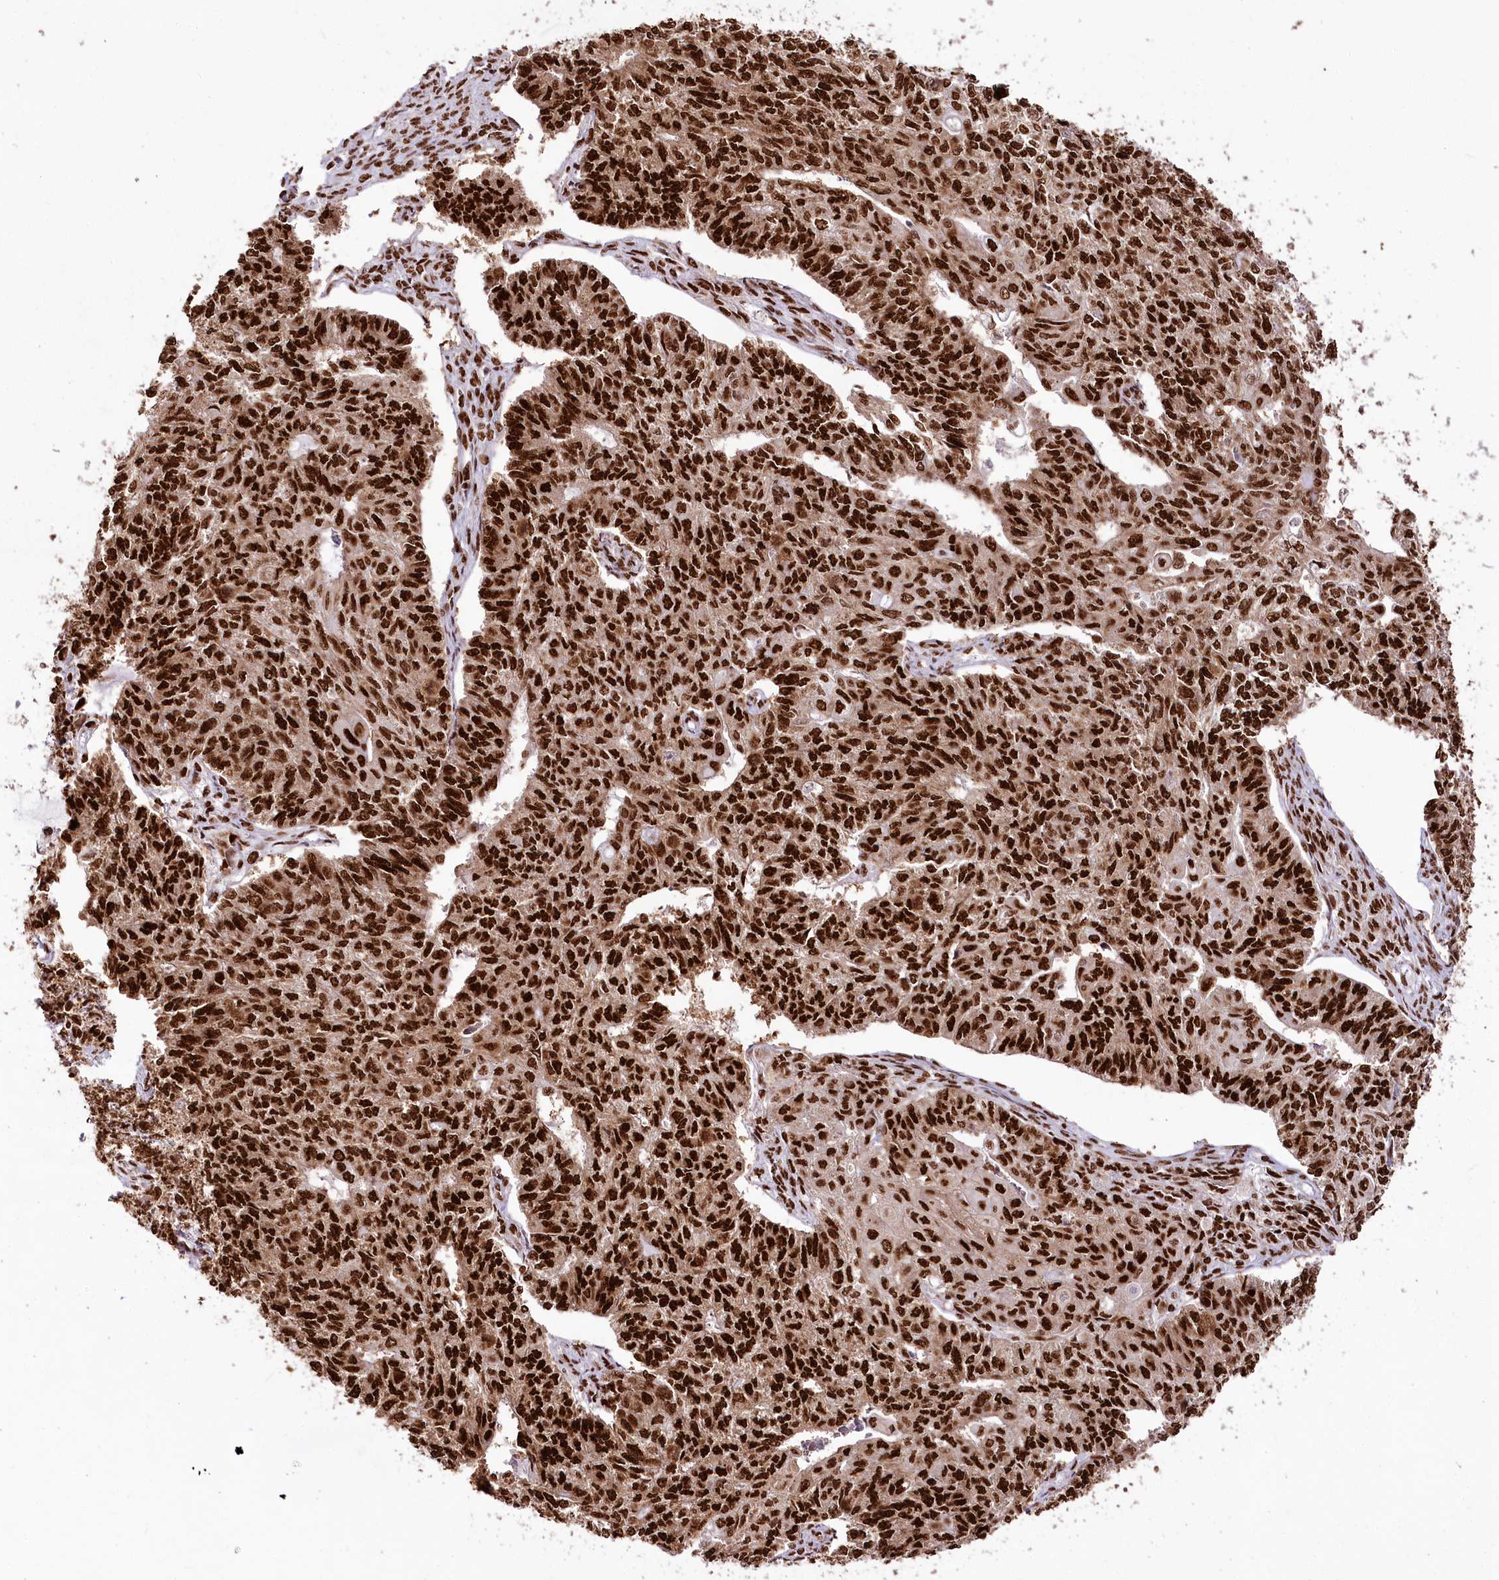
{"staining": {"intensity": "strong", "quantity": ">75%", "location": "cytoplasmic/membranous,nuclear"}, "tissue": "endometrial cancer", "cell_type": "Tumor cells", "image_type": "cancer", "snomed": [{"axis": "morphology", "description": "Adenocarcinoma, NOS"}, {"axis": "topography", "description": "Endometrium"}], "caption": "An IHC photomicrograph of tumor tissue is shown. Protein staining in brown shows strong cytoplasmic/membranous and nuclear positivity in endometrial cancer (adenocarcinoma) within tumor cells.", "gene": "SMARCE1", "patient": {"sex": "female", "age": 32}}